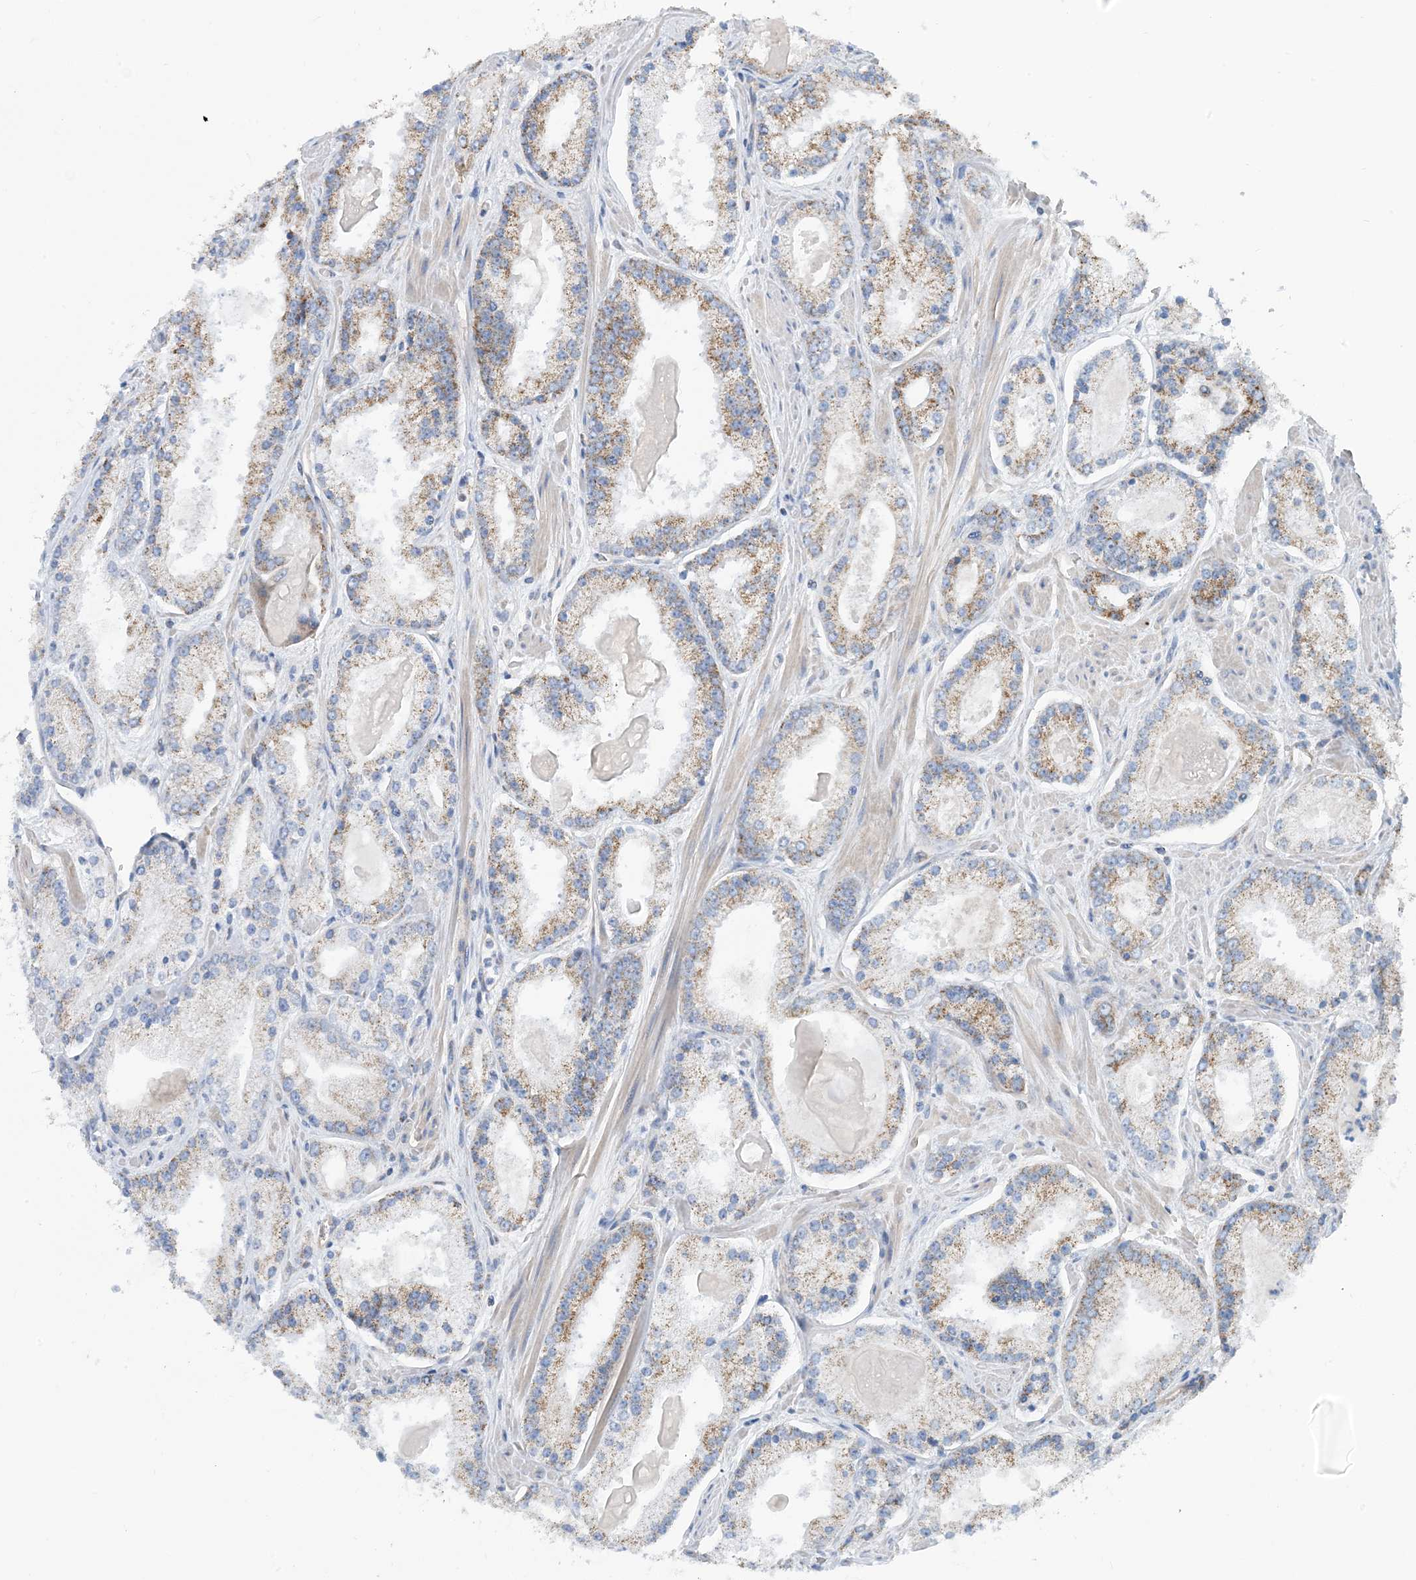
{"staining": {"intensity": "moderate", "quantity": ">75%", "location": "cytoplasmic/membranous"}, "tissue": "prostate cancer", "cell_type": "Tumor cells", "image_type": "cancer", "snomed": [{"axis": "morphology", "description": "Adenocarcinoma, Low grade"}, {"axis": "topography", "description": "Prostate"}], "caption": "Immunohistochemical staining of human low-grade adenocarcinoma (prostate) displays moderate cytoplasmic/membranous protein staining in about >75% of tumor cells.", "gene": "PHOSPHO2", "patient": {"sex": "male", "age": 54}}